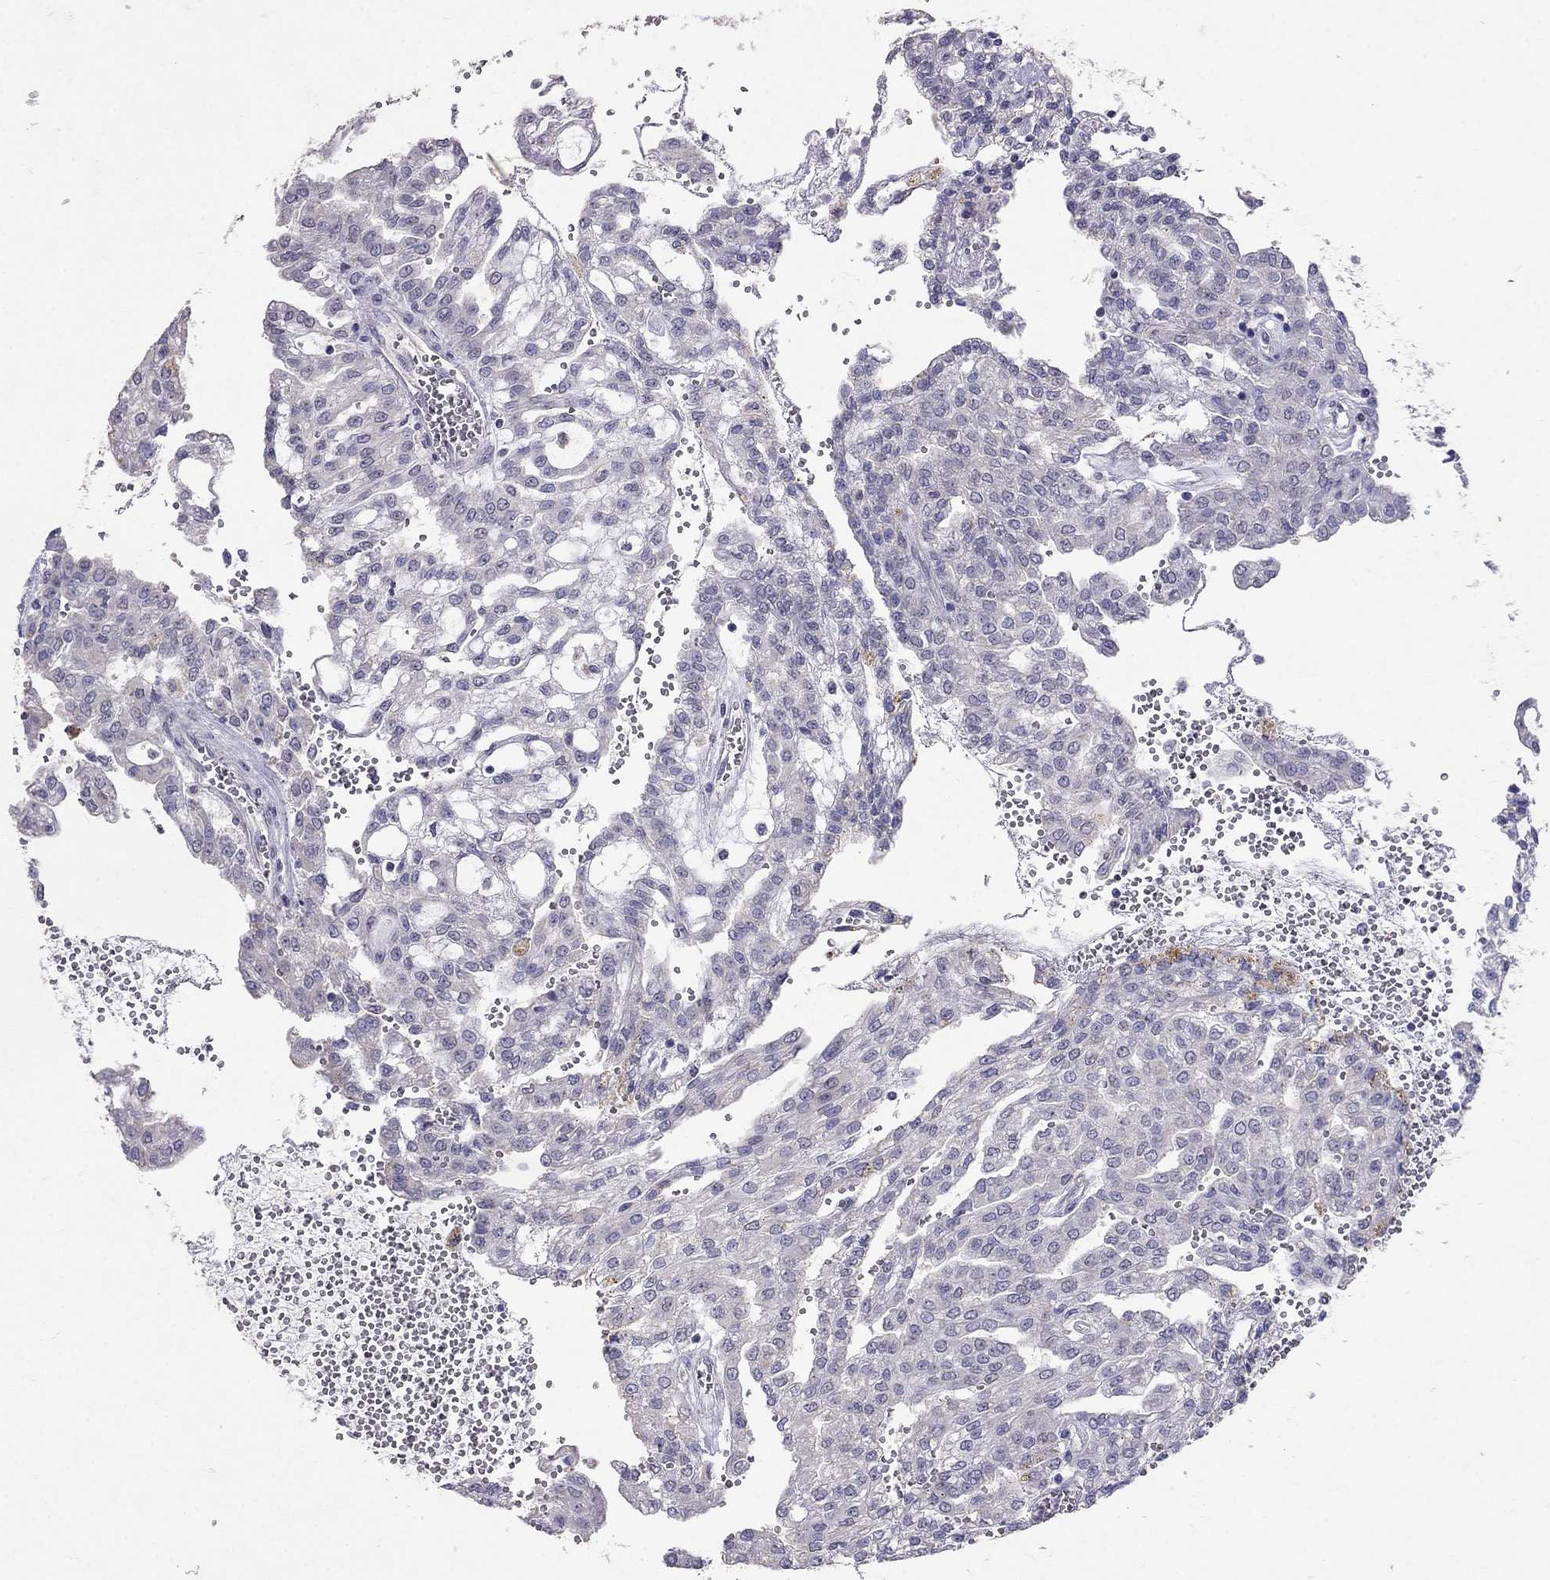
{"staining": {"intensity": "negative", "quantity": "none", "location": "none"}, "tissue": "renal cancer", "cell_type": "Tumor cells", "image_type": "cancer", "snomed": [{"axis": "morphology", "description": "Adenocarcinoma, NOS"}, {"axis": "topography", "description": "Kidney"}], "caption": "The photomicrograph exhibits no significant expression in tumor cells of adenocarcinoma (renal).", "gene": "FST", "patient": {"sex": "male", "age": 63}}